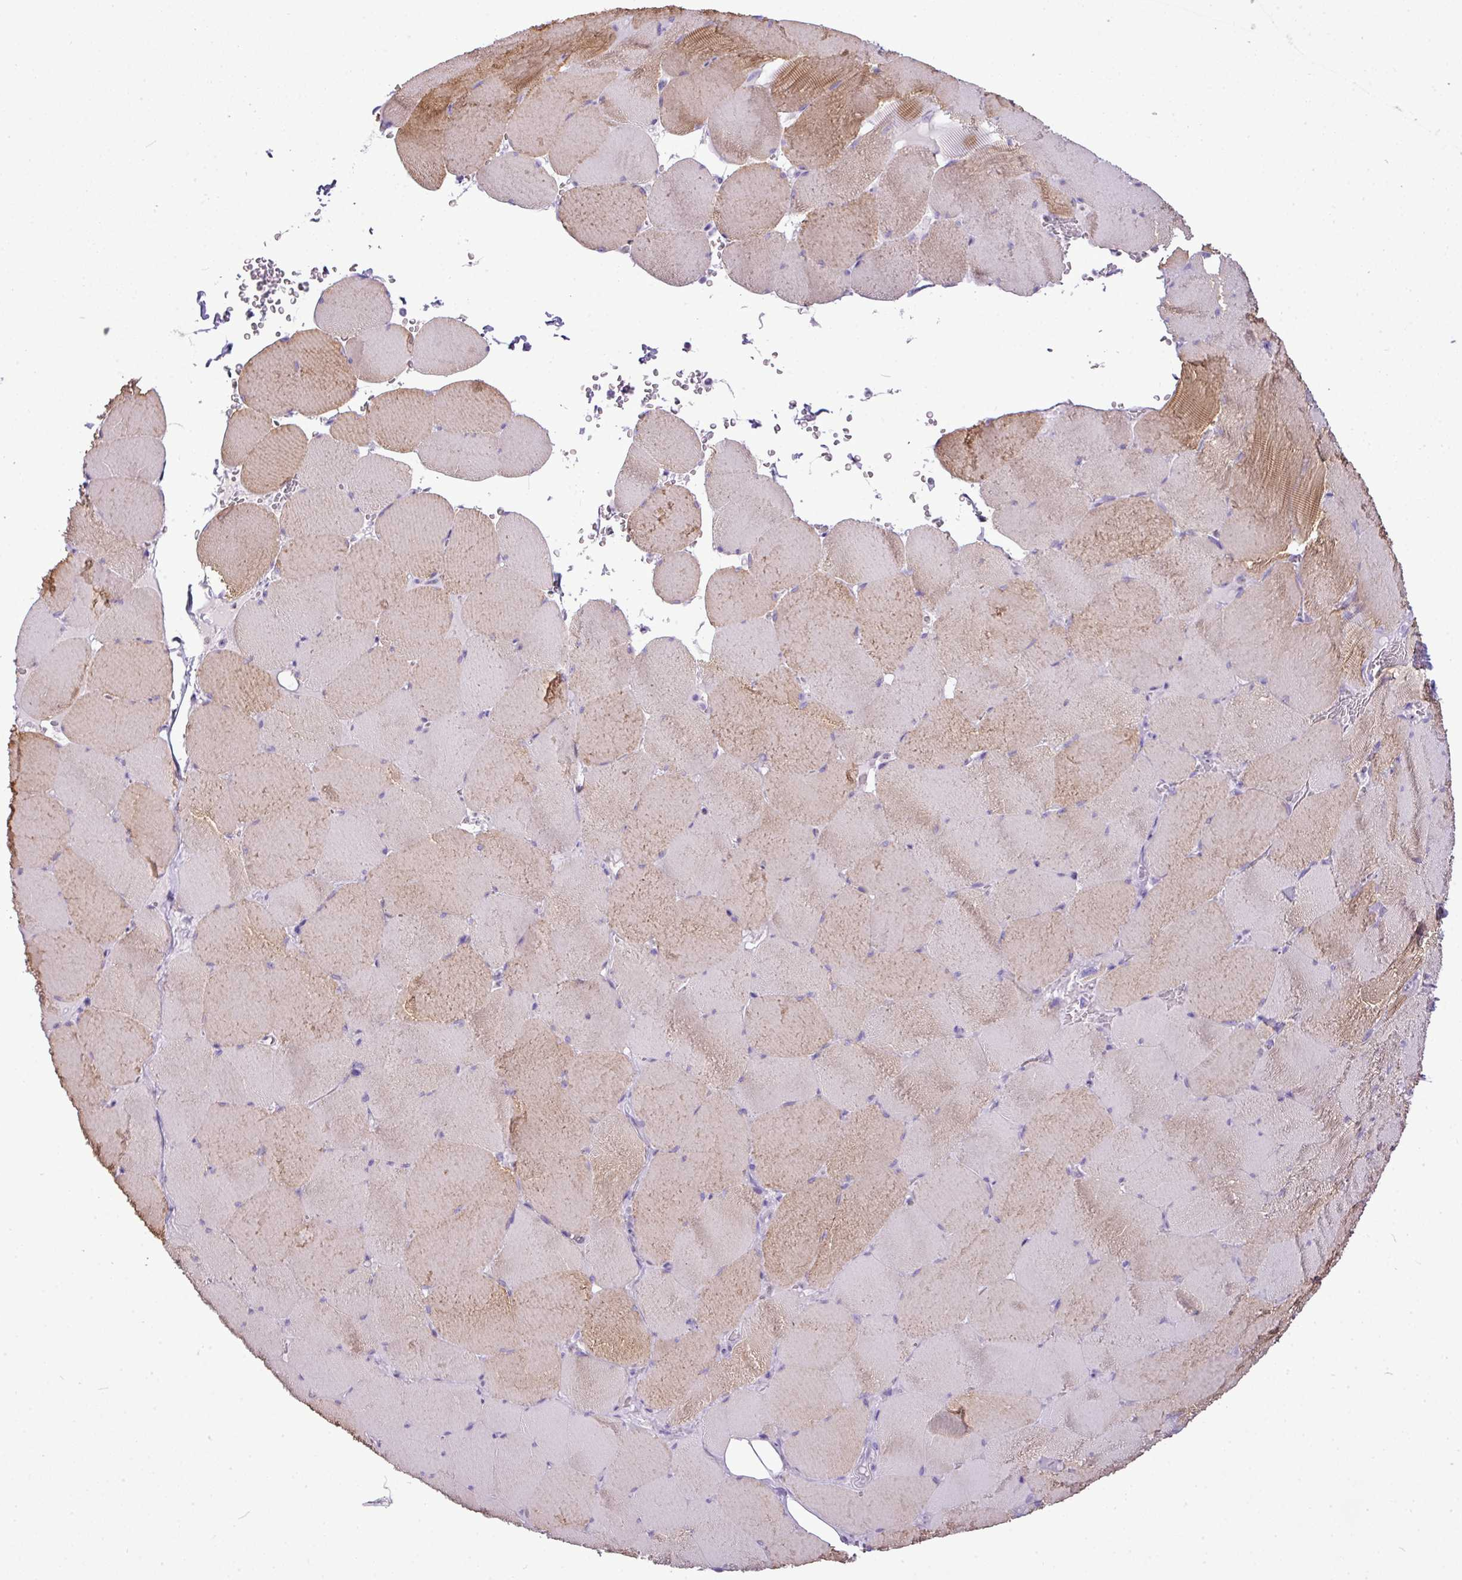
{"staining": {"intensity": "weak", "quantity": "25%-75%", "location": "cytoplasmic/membranous"}, "tissue": "skeletal muscle", "cell_type": "Myocytes", "image_type": "normal", "snomed": [{"axis": "morphology", "description": "Normal tissue, NOS"}, {"axis": "topography", "description": "Skeletal muscle"}, {"axis": "topography", "description": "Head-Neck"}], "caption": "Immunohistochemistry (IHC) image of normal skeletal muscle stained for a protein (brown), which reveals low levels of weak cytoplasmic/membranous expression in approximately 25%-75% of myocytes.", "gene": "FAM43A", "patient": {"sex": "male", "age": 66}}